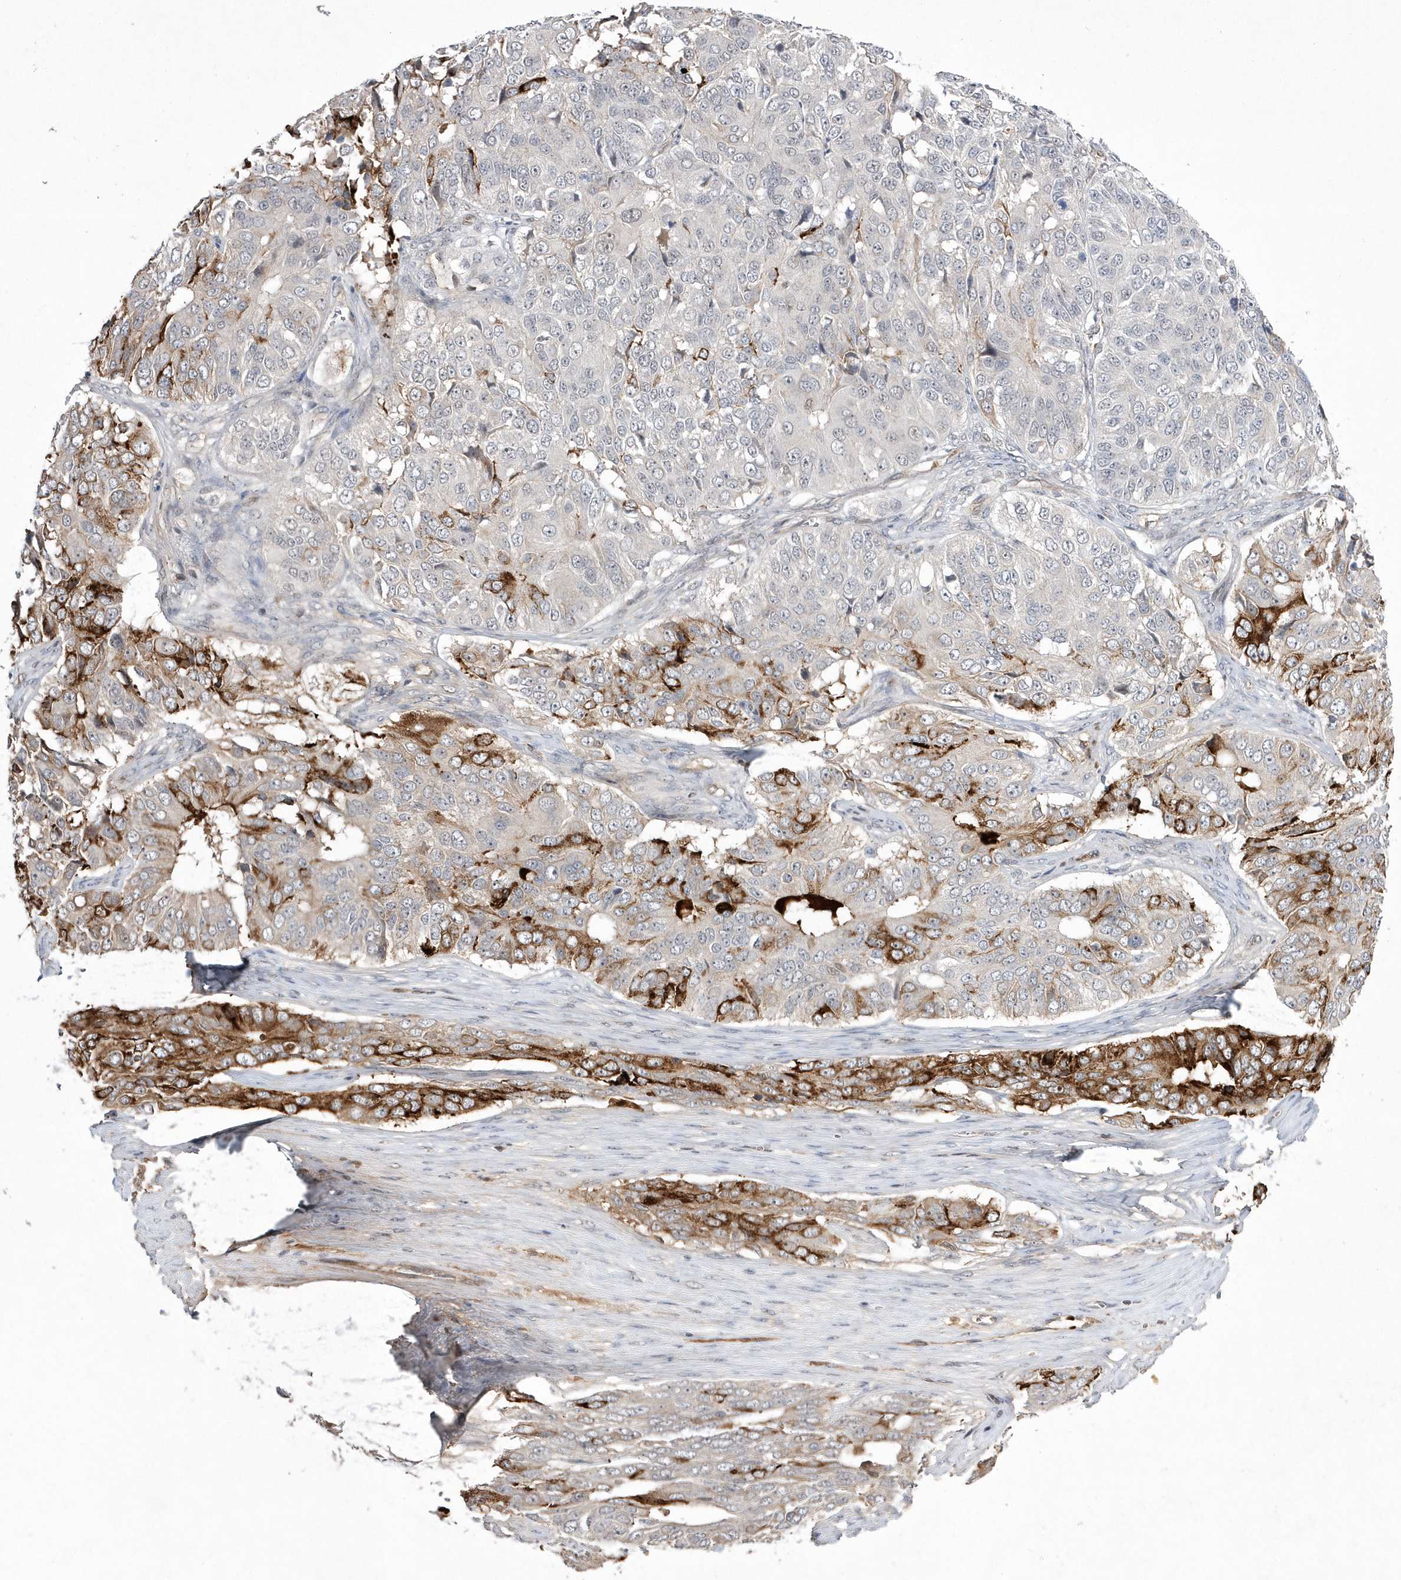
{"staining": {"intensity": "strong", "quantity": "25%-75%", "location": "cytoplasmic/membranous"}, "tissue": "ovarian cancer", "cell_type": "Tumor cells", "image_type": "cancer", "snomed": [{"axis": "morphology", "description": "Carcinoma, endometroid"}, {"axis": "topography", "description": "Ovary"}], "caption": "Immunohistochemistry (IHC) micrograph of human ovarian cancer (endometroid carcinoma) stained for a protein (brown), which demonstrates high levels of strong cytoplasmic/membranous expression in approximately 25%-75% of tumor cells.", "gene": "TMEM132B", "patient": {"sex": "female", "age": 51}}